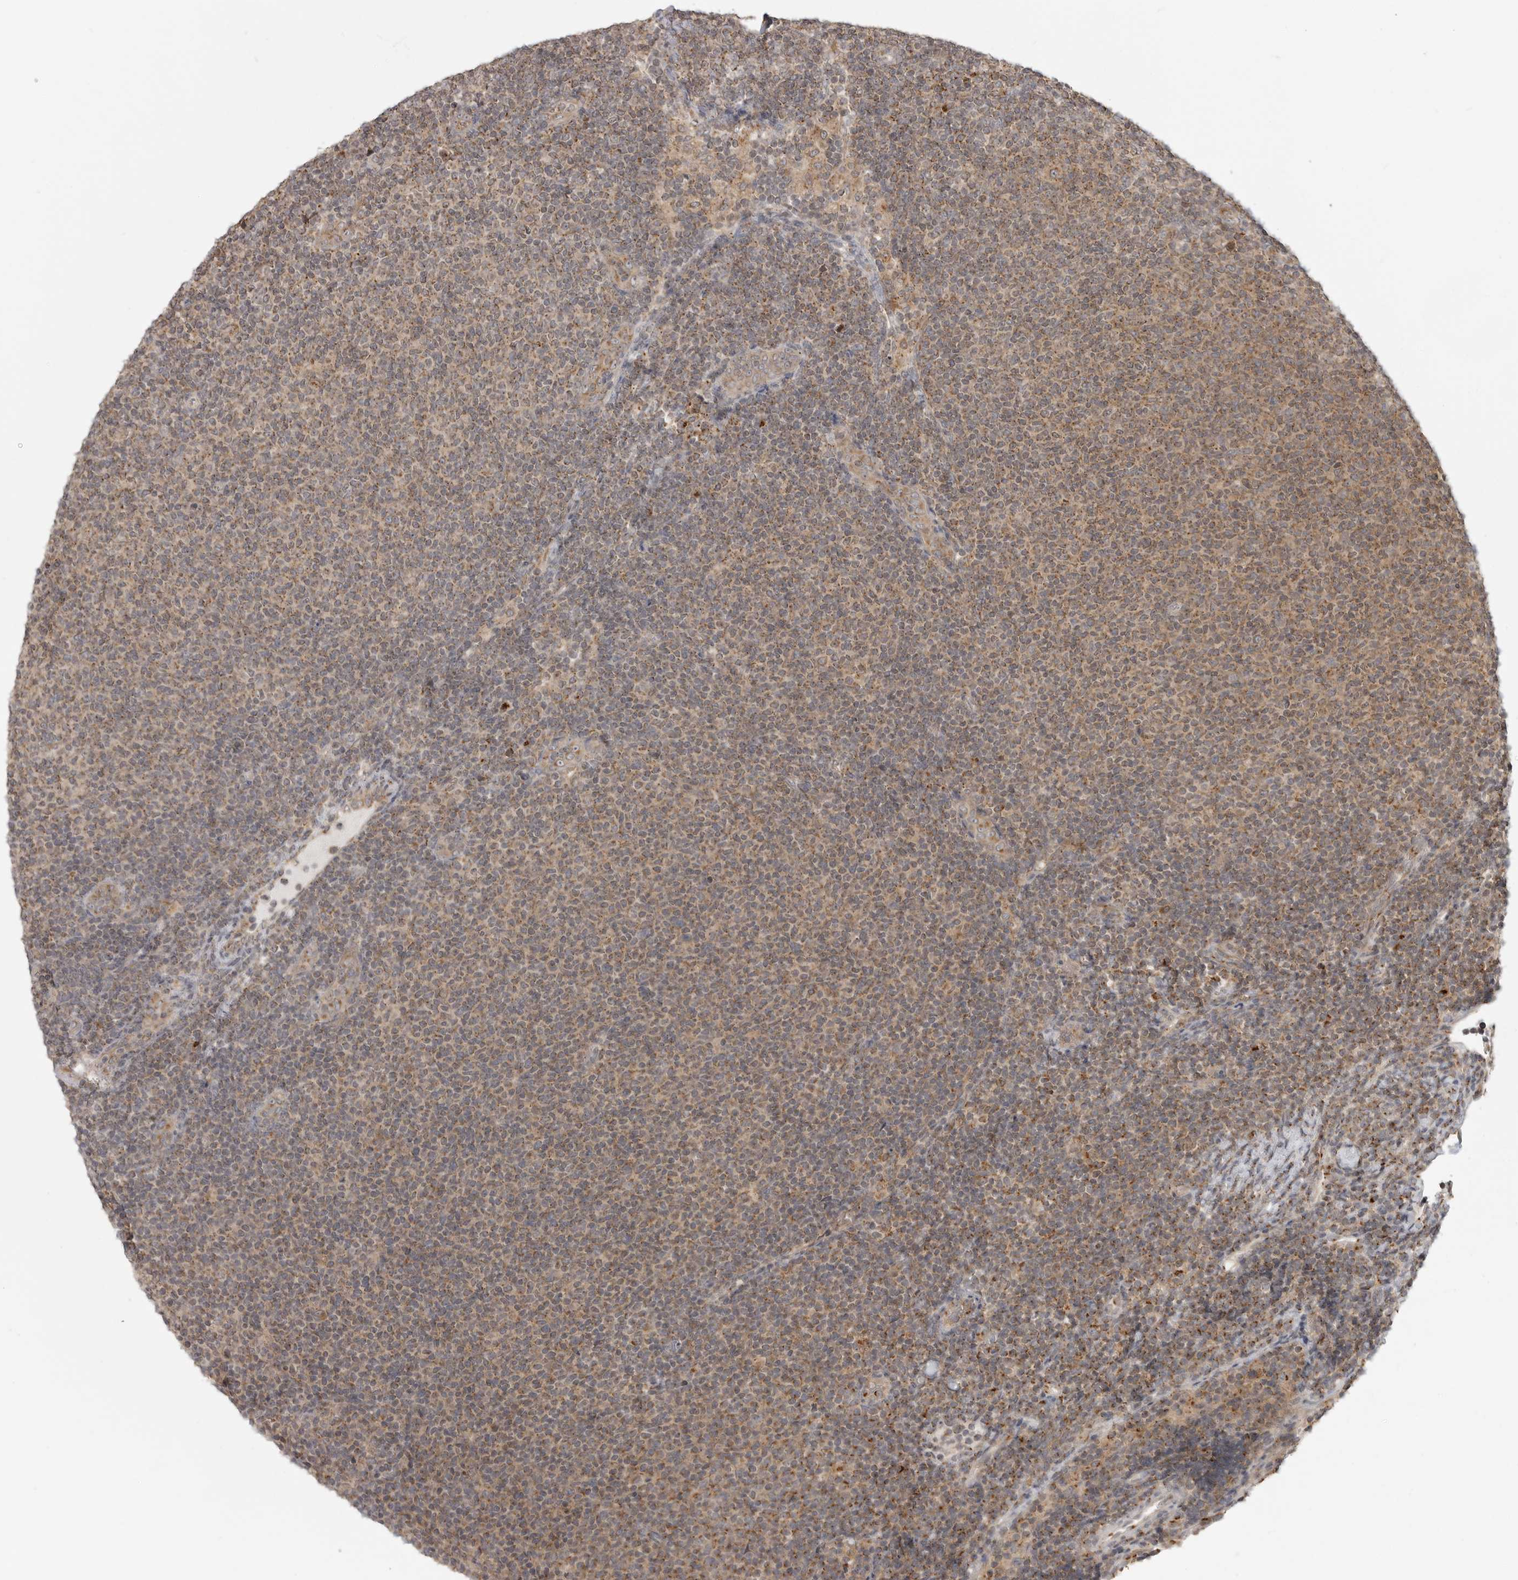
{"staining": {"intensity": "moderate", "quantity": ">75%", "location": "cytoplasmic/membranous"}, "tissue": "lymphoma", "cell_type": "Tumor cells", "image_type": "cancer", "snomed": [{"axis": "morphology", "description": "Malignant lymphoma, non-Hodgkin's type, Low grade"}, {"axis": "topography", "description": "Lymph node"}], "caption": "The photomicrograph displays staining of malignant lymphoma, non-Hodgkin's type (low-grade), revealing moderate cytoplasmic/membranous protein staining (brown color) within tumor cells.", "gene": "COPA", "patient": {"sex": "male", "age": 66}}